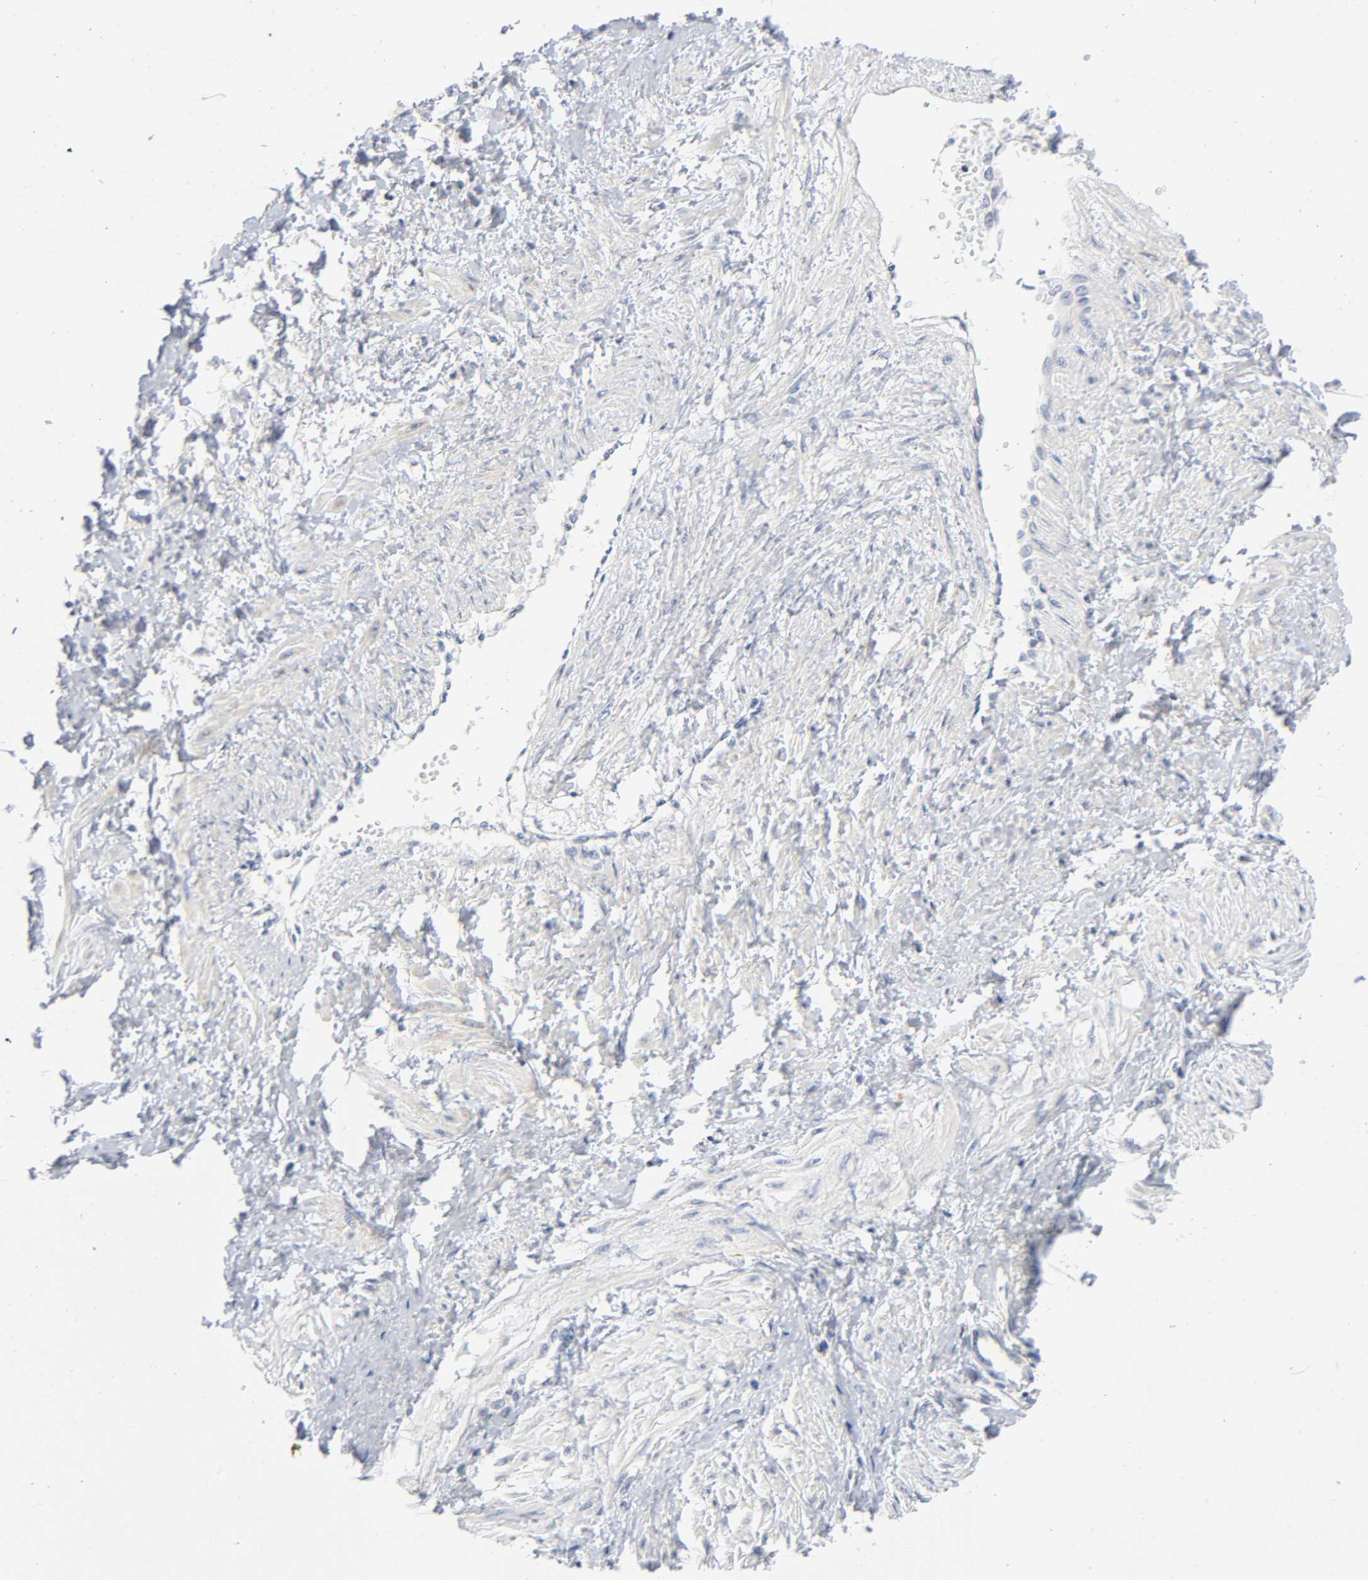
{"staining": {"intensity": "moderate", "quantity": "<25%", "location": "cytoplasmic/membranous"}, "tissue": "smooth muscle", "cell_type": "Smooth muscle cells", "image_type": "normal", "snomed": [{"axis": "morphology", "description": "Normal tissue, NOS"}, {"axis": "topography", "description": "Smooth muscle"}, {"axis": "topography", "description": "Uterus"}], "caption": "Moderate cytoplasmic/membranous positivity is appreciated in about <25% of smooth muscle cells in normal smooth muscle. The staining was performed using DAB (3,3'-diaminobenzidine) to visualize the protein expression in brown, while the nuclei were stained in blue with hematoxylin (Magnification: 20x).", "gene": "BAK1", "patient": {"sex": "female", "age": 39}}